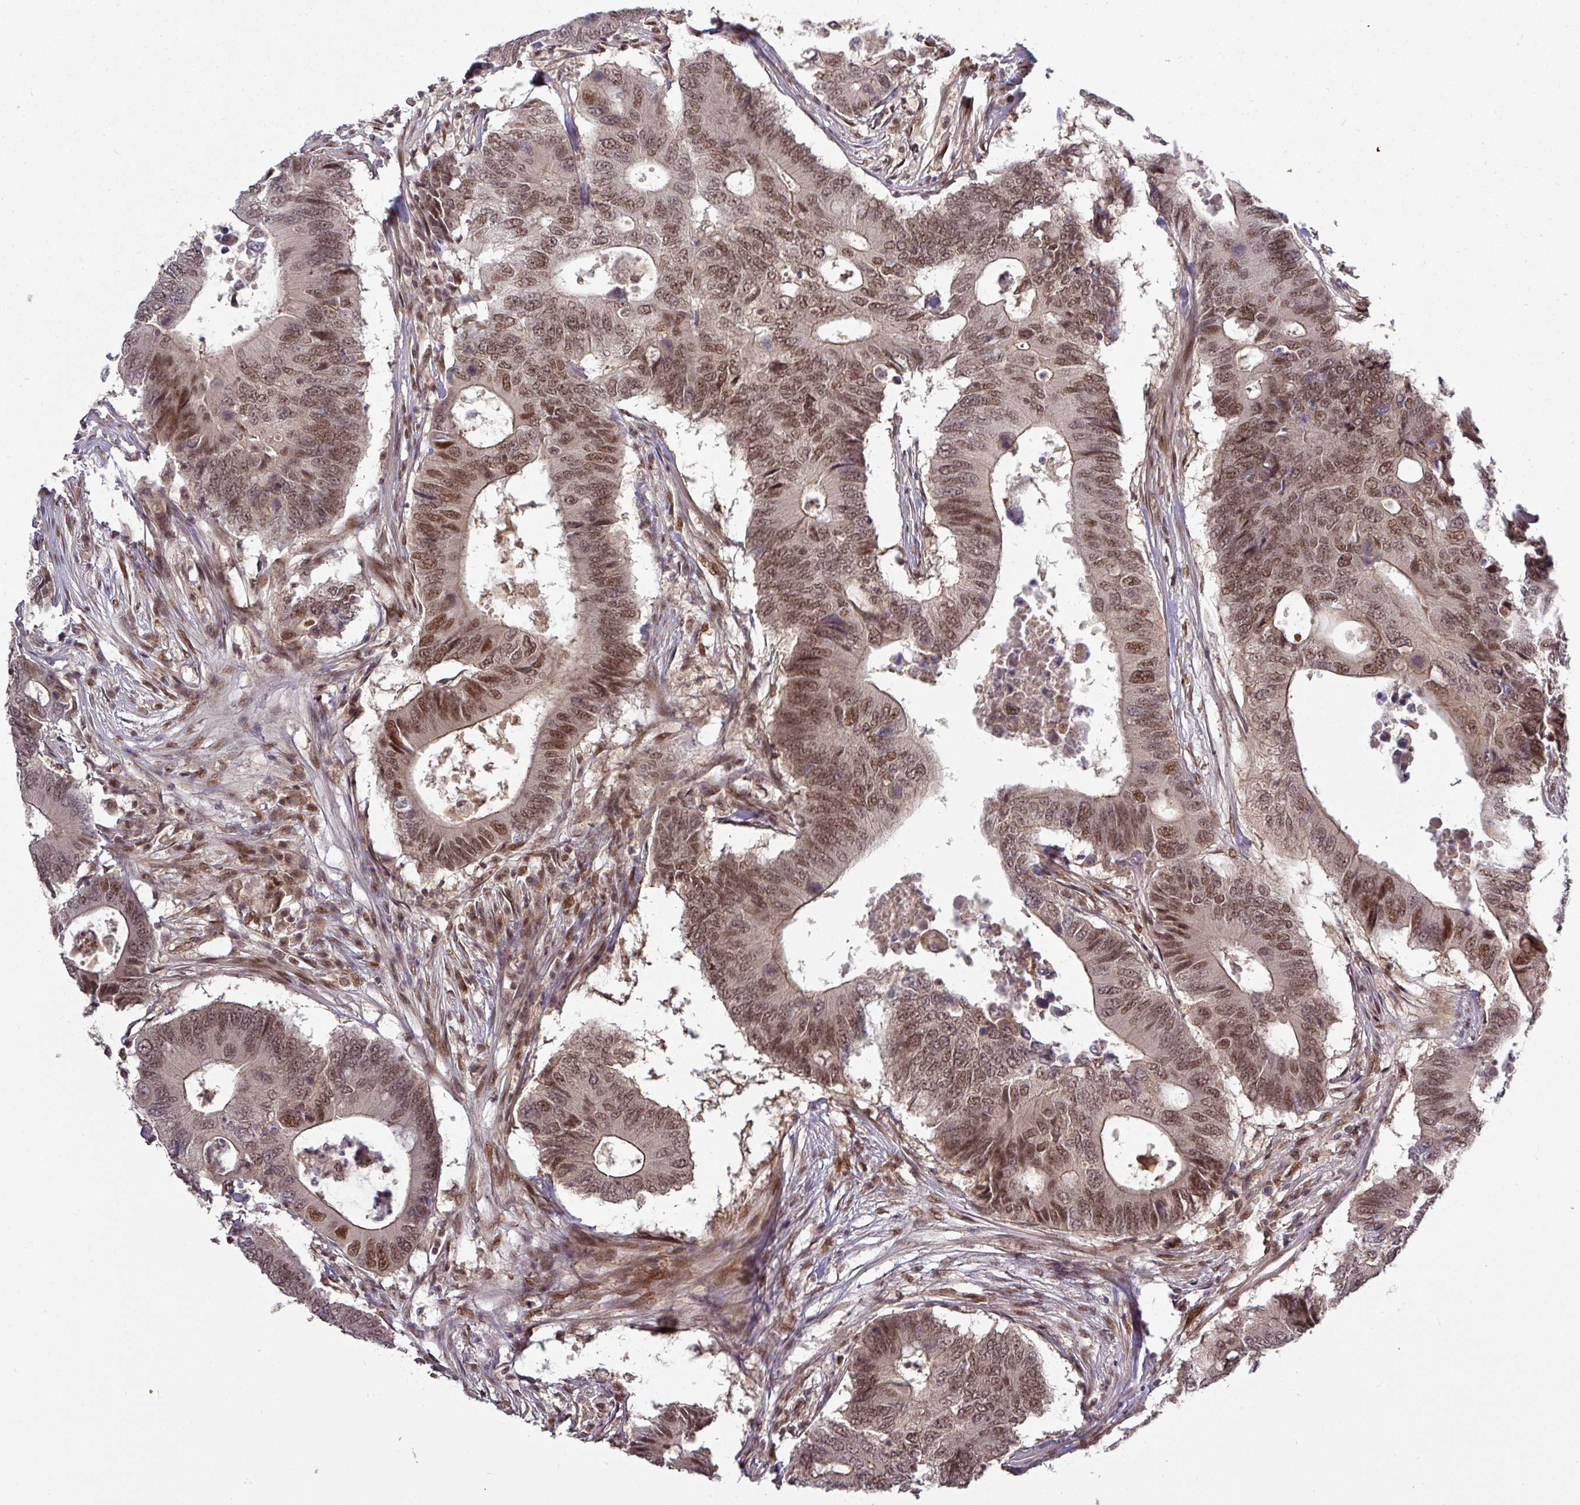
{"staining": {"intensity": "moderate", "quantity": ">75%", "location": "cytoplasmic/membranous,nuclear"}, "tissue": "colorectal cancer", "cell_type": "Tumor cells", "image_type": "cancer", "snomed": [{"axis": "morphology", "description": "Adenocarcinoma, NOS"}, {"axis": "topography", "description": "Colon"}], "caption": "DAB immunohistochemical staining of colorectal adenocarcinoma shows moderate cytoplasmic/membranous and nuclear protein expression in about >75% of tumor cells.", "gene": "CIC", "patient": {"sex": "male", "age": 71}}